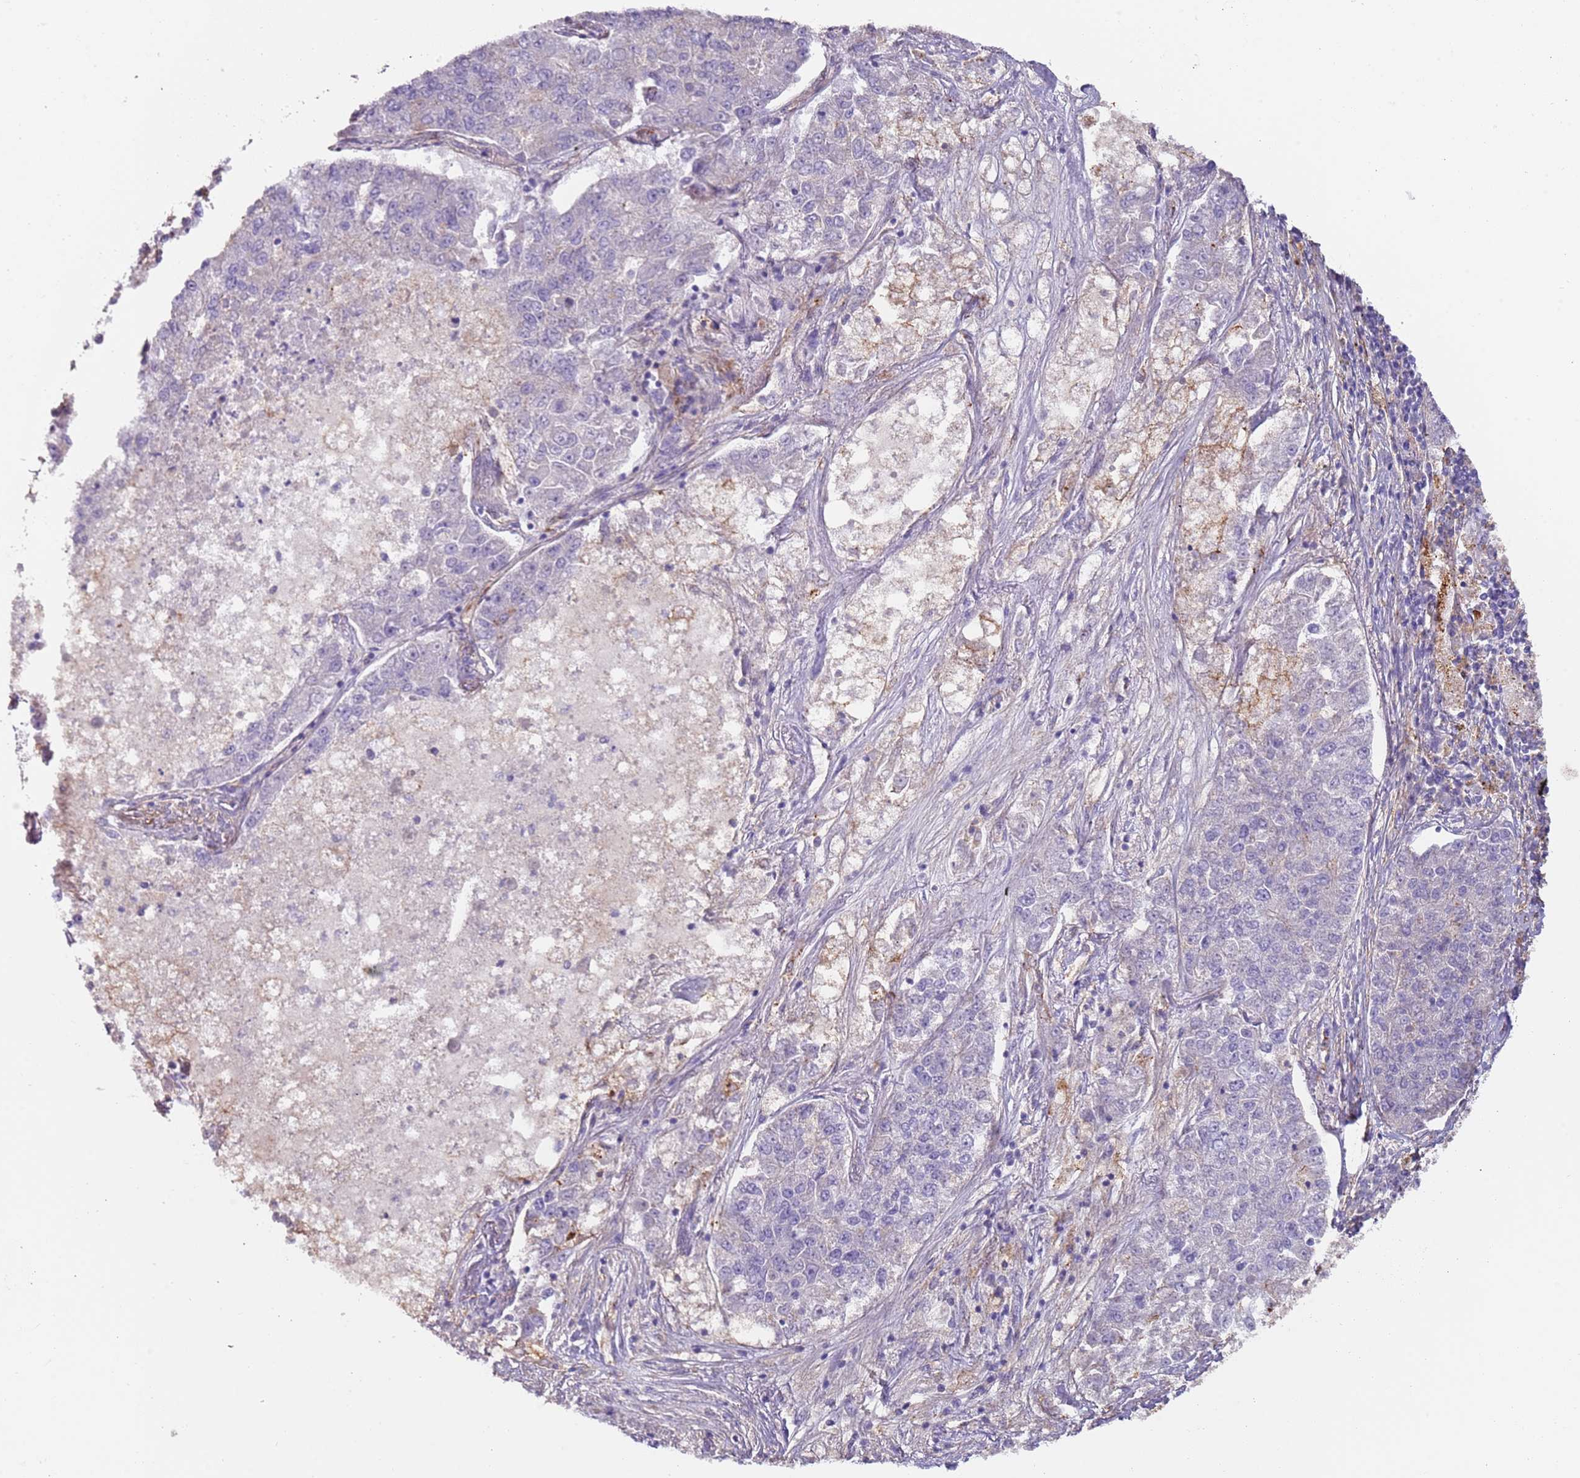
{"staining": {"intensity": "negative", "quantity": "none", "location": "none"}, "tissue": "lung cancer", "cell_type": "Tumor cells", "image_type": "cancer", "snomed": [{"axis": "morphology", "description": "Adenocarcinoma, NOS"}, {"axis": "topography", "description": "Lung"}], "caption": "Tumor cells are negative for protein expression in human lung cancer (adenocarcinoma).", "gene": "NBPF3", "patient": {"sex": "male", "age": 49}}